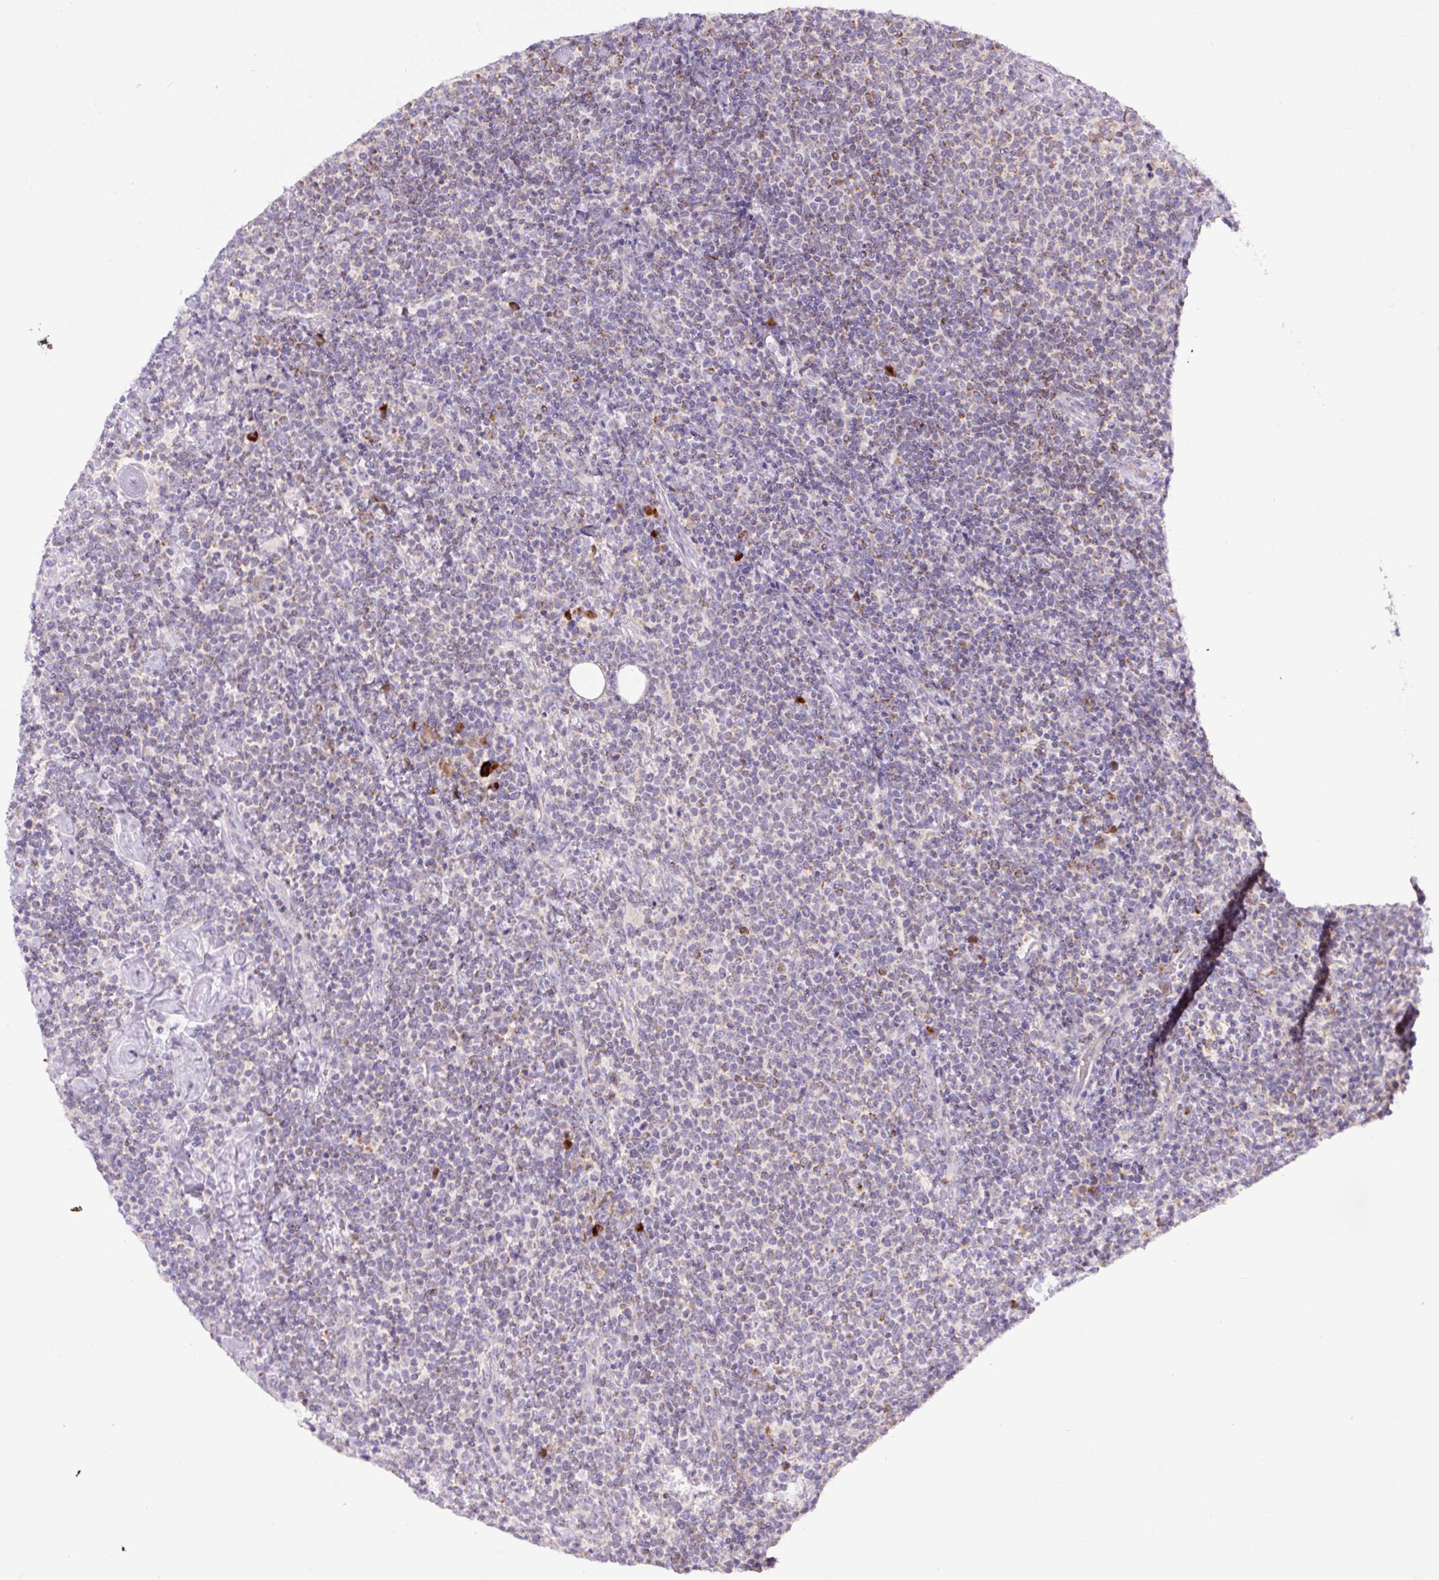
{"staining": {"intensity": "negative", "quantity": "none", "location": "none"}, "tissue": "lymphoma", "cell_type": "Tumor cells", "image_type": "cancer", "snomed": [{"axis": "morphology", "description": "Malignant lymphoma, non-Hodgkin's type, High grade"}, {"axis": "topography", "description": "Lymph node"}], "caption": "Lymphoma was stained to show a protein in brown. There is no significant staining in tumor cells. (Stains: DAB (3,3'-diaminobenzidine) IHC with hematoxylin counter stain, Microscopy: brightfield microscopy at high magnification).", "gene": "ZNF596", "patient": {"sex": "male", "age": 61}}